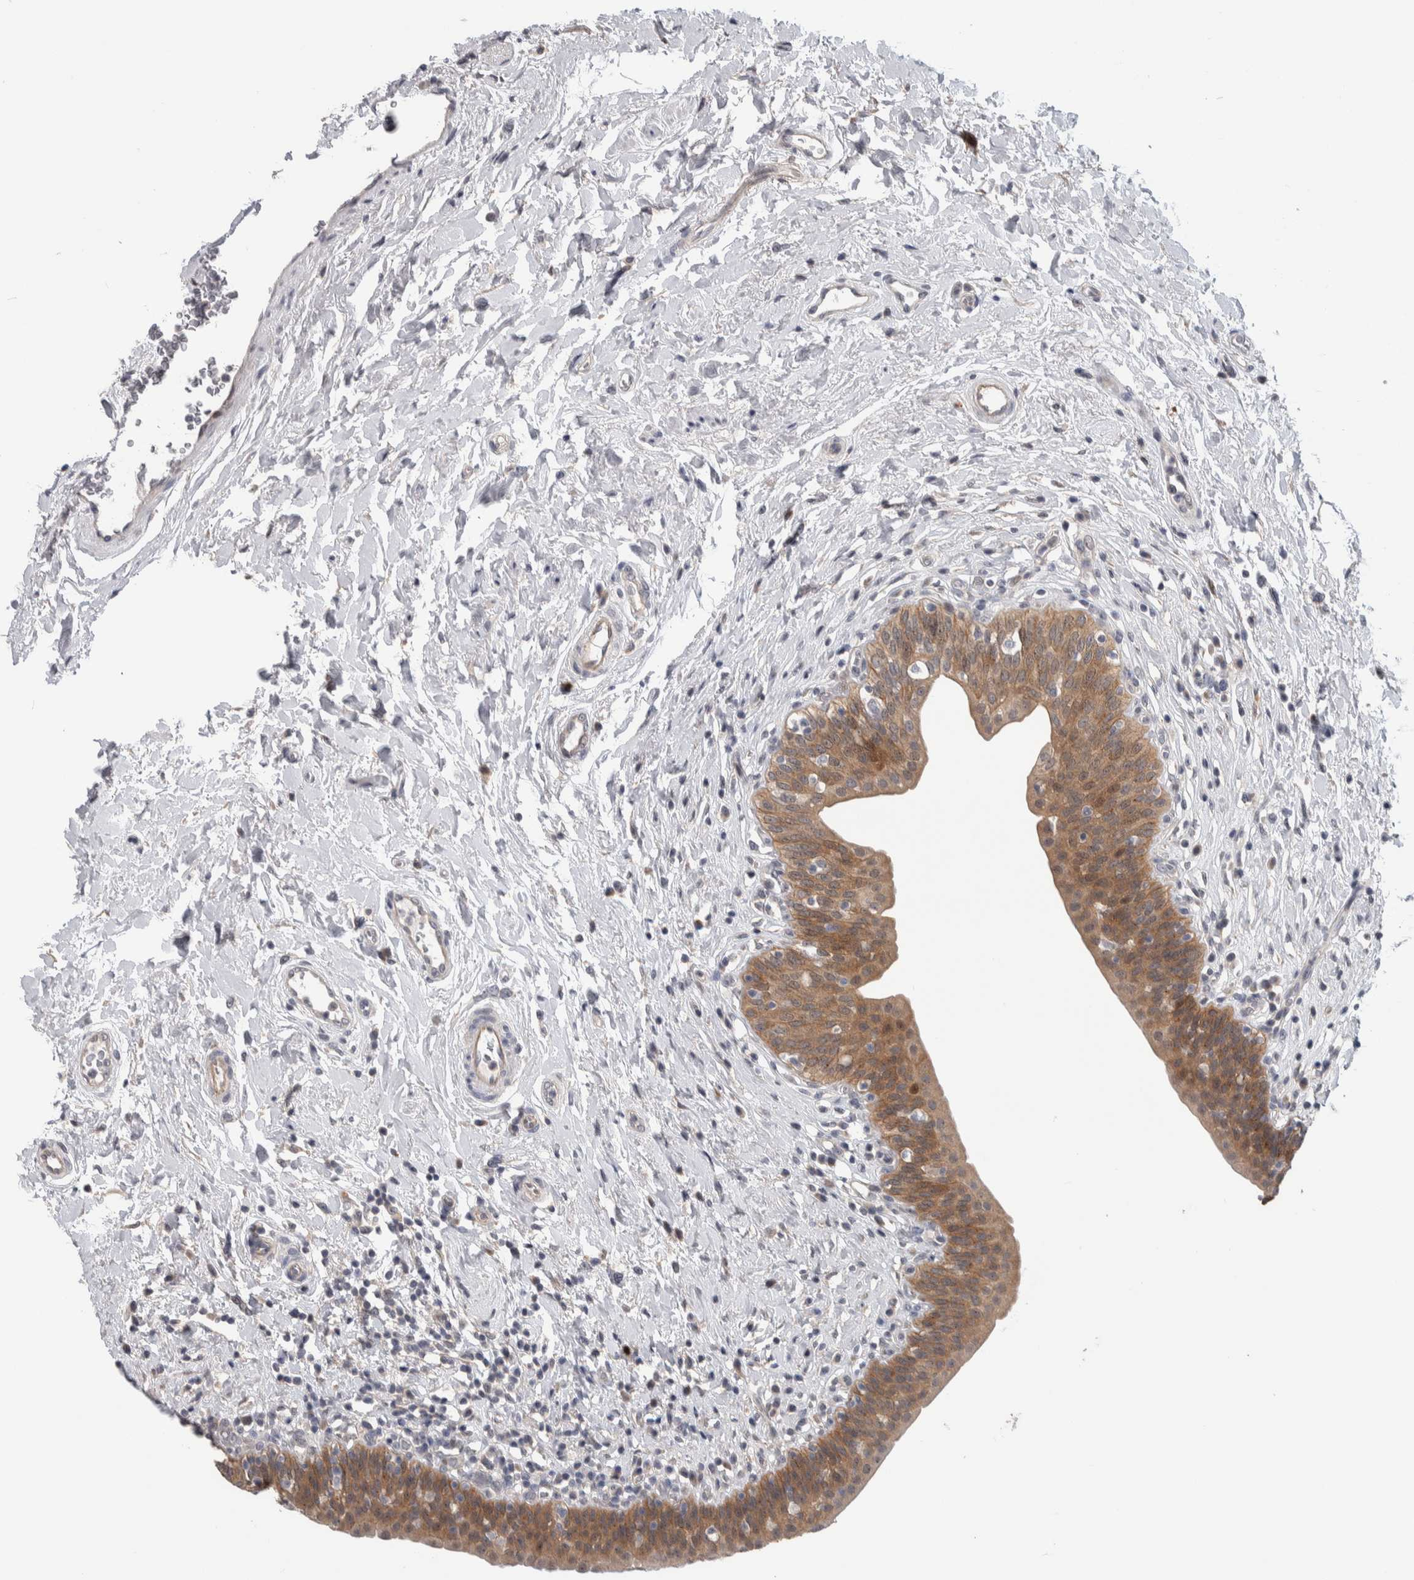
{"staining": {"intensity": "moderate", "quantity": ">75%", "location": "cytoplasmic/membranous"}, "tissue": "urinary bladder", "cell_type": "Urothelial cells", "image_type": "normal", "snomed": [{"axis": "morphology", "description": "Normal tissue, NOS"}, {"axis": "topography", "description": "Urinary bladder"}], "caption": "Protein expression analysis of normal human urinary bladder reveals moderate cytoplasmic/membranous staining in approximately >75% of urothelial cells. (Brightfield microscopy of DAB IHC at high magnification).", "gene": "PRRG4", "patient": {"sex": "male", "age": 83}}